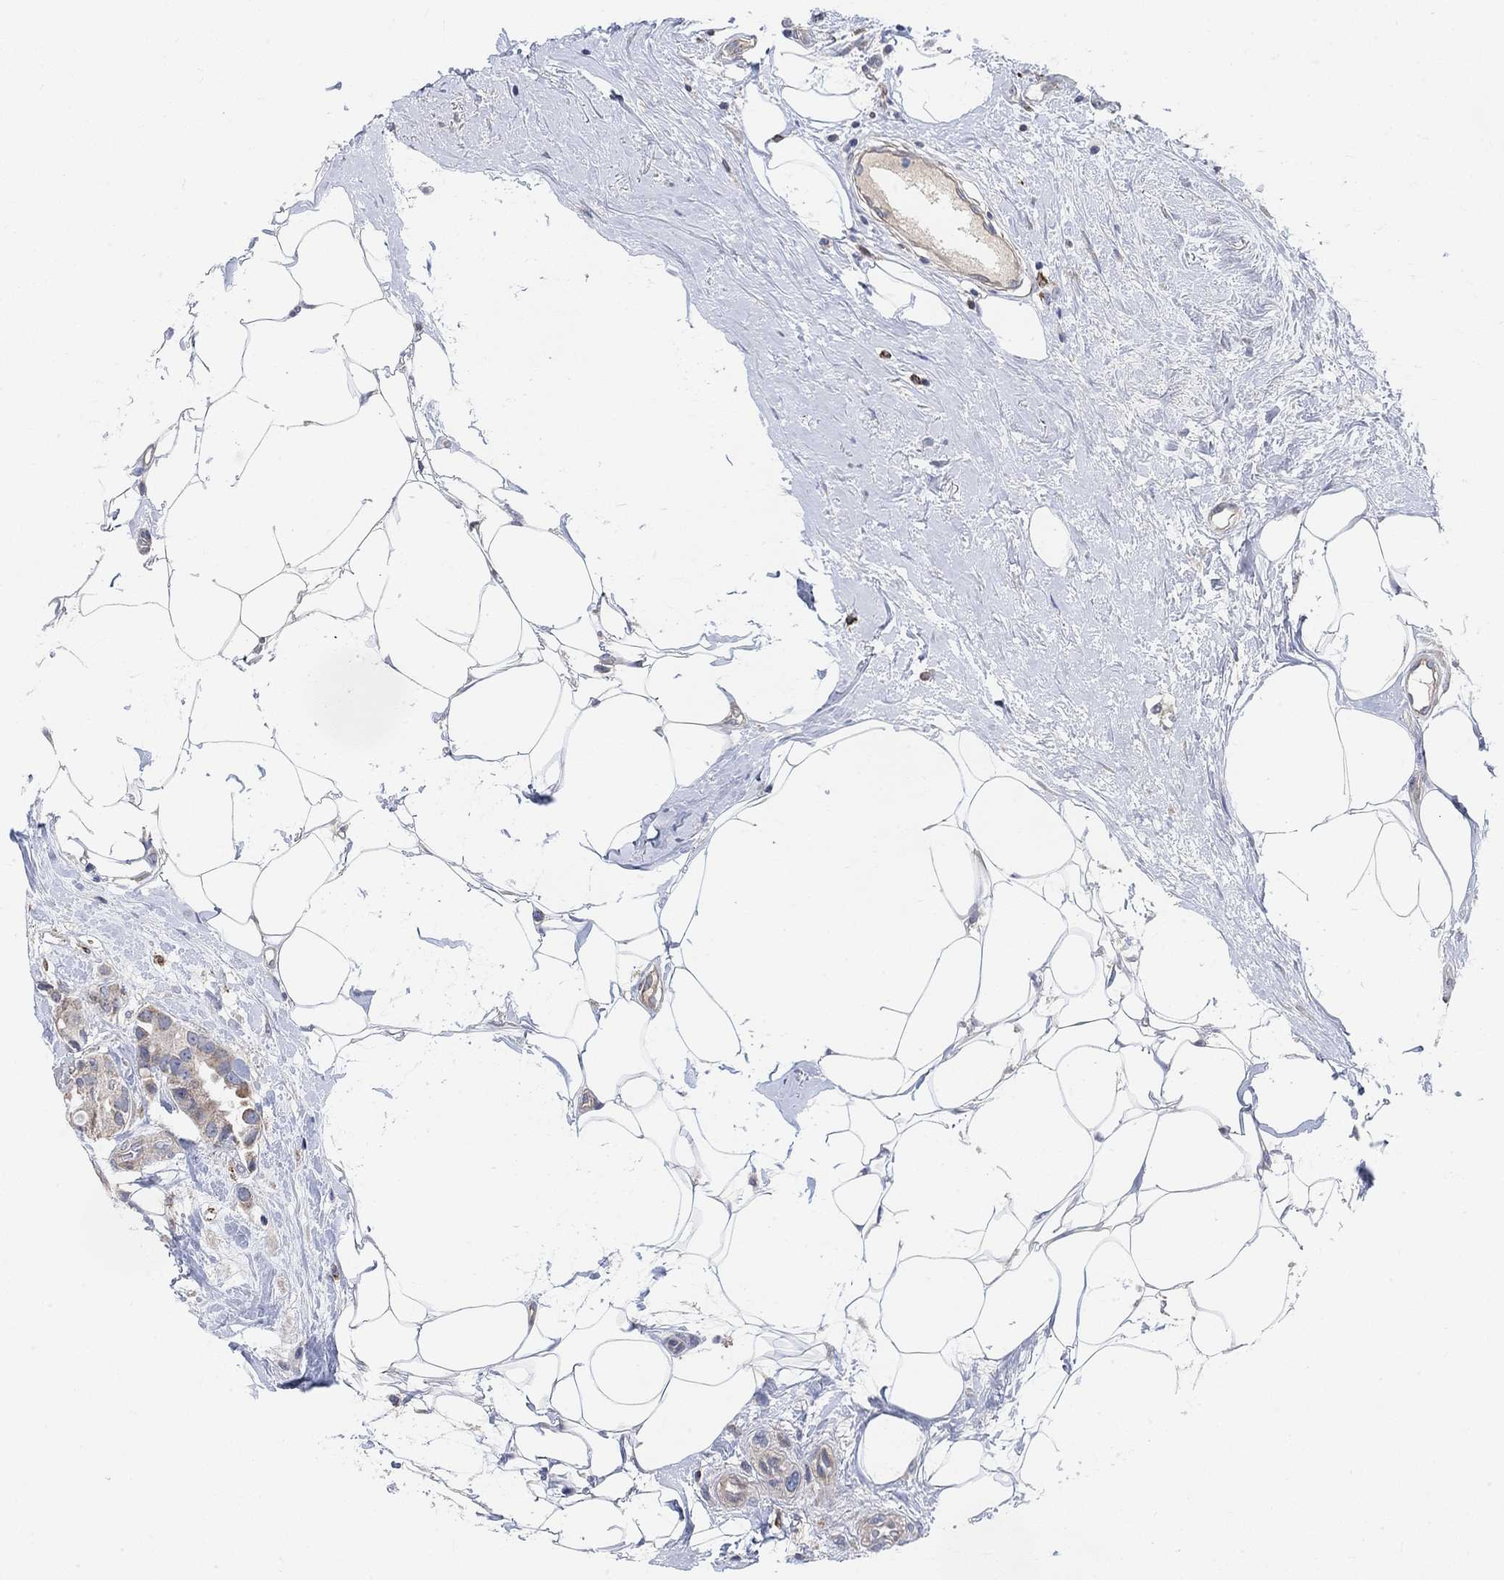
{"staining": {"intensity": "weak", "quantity": ">75%", "location": "cytoplasmic/membranous"}, "tissue": "breast cancer", "cell_type": "Tumor cells", "image_type": "cancer", "snomed": [{"axis": "morphology", "description": "Duct carcinoma"}, {"axis": "topography", "description": "Breast"}], "caption": "A brown stain labels weak cytoplasmic/membranous positivity of a protein in breast infiltrating ductal carcinoma tumor cells.", "gene": "HCRTR1", "patient": {"sex": "female", "age": 45}}